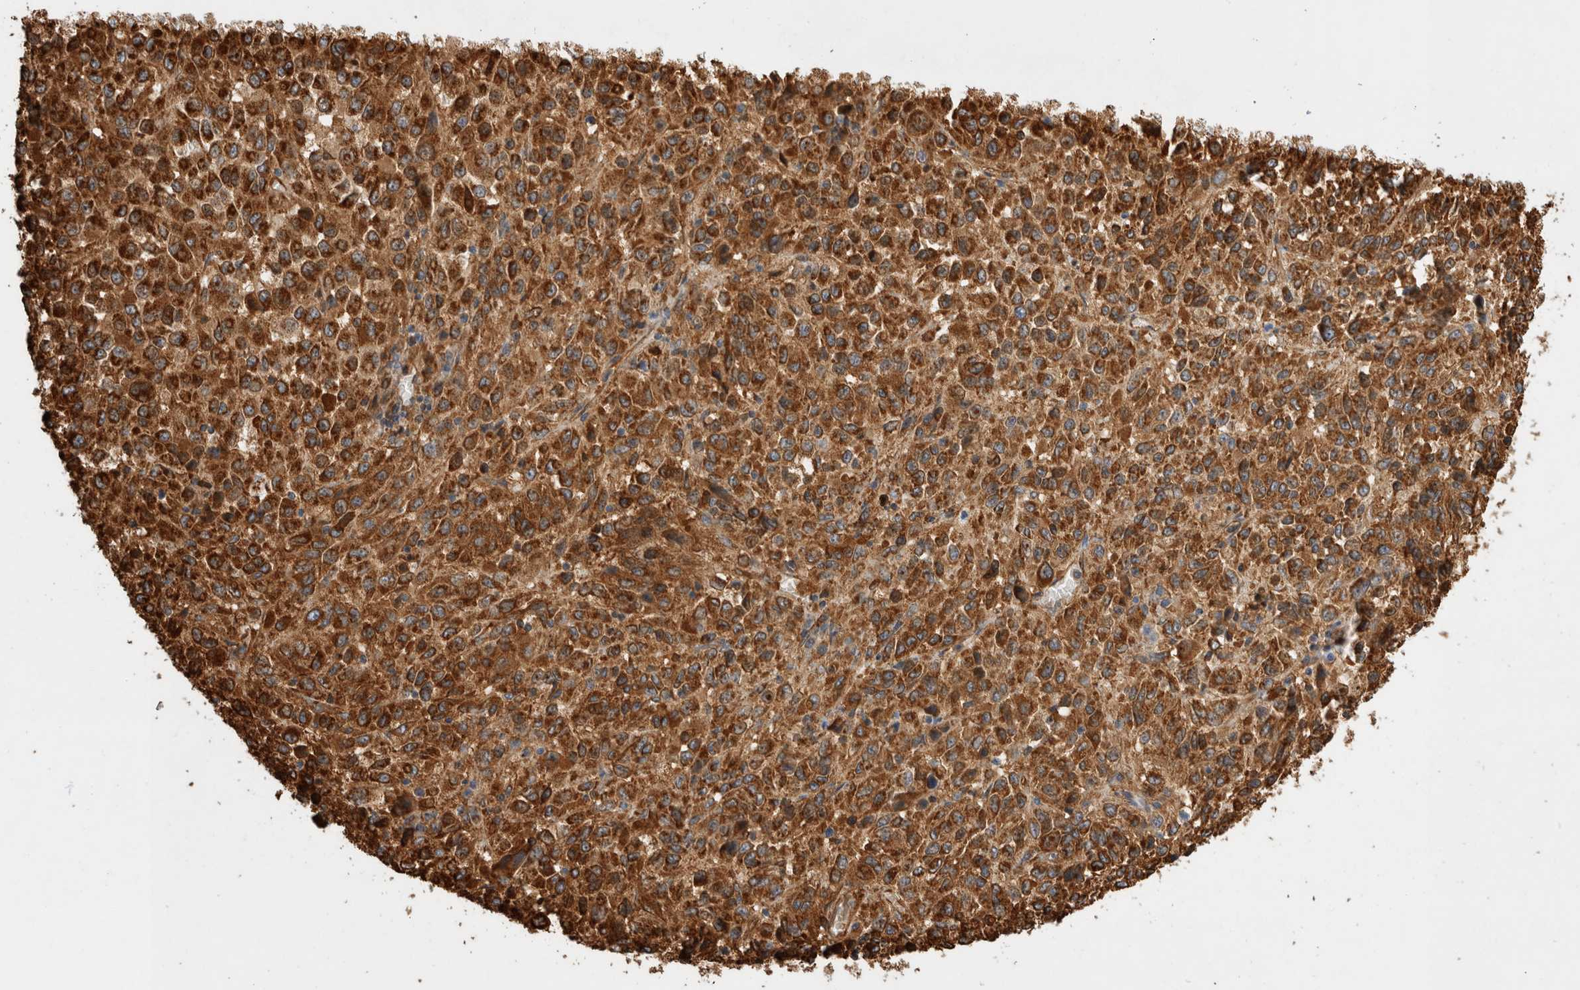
{"staining": {"intensity": "strong", "quantity": ">75%", "location": "cytoplasmic/membranous"}, "tissue": "melanoma", "cell_type": "Tumor cells", "image_type": "cancer", "snomed": [{"axis": "morphology", "description": "Malignant melanoma, Metastatic site"}, {"axis": "topography", "description": "Lung"}], "caption": "A micrograph showing strong cytoplasmic/membranous expression in approximately >75% of tumor cells in malignant melanoma (metastatic site), as visualized by brown immunohistochemical staining.", "gene": "ZNF397", "patient": {"sex": "male", "age": 64}}